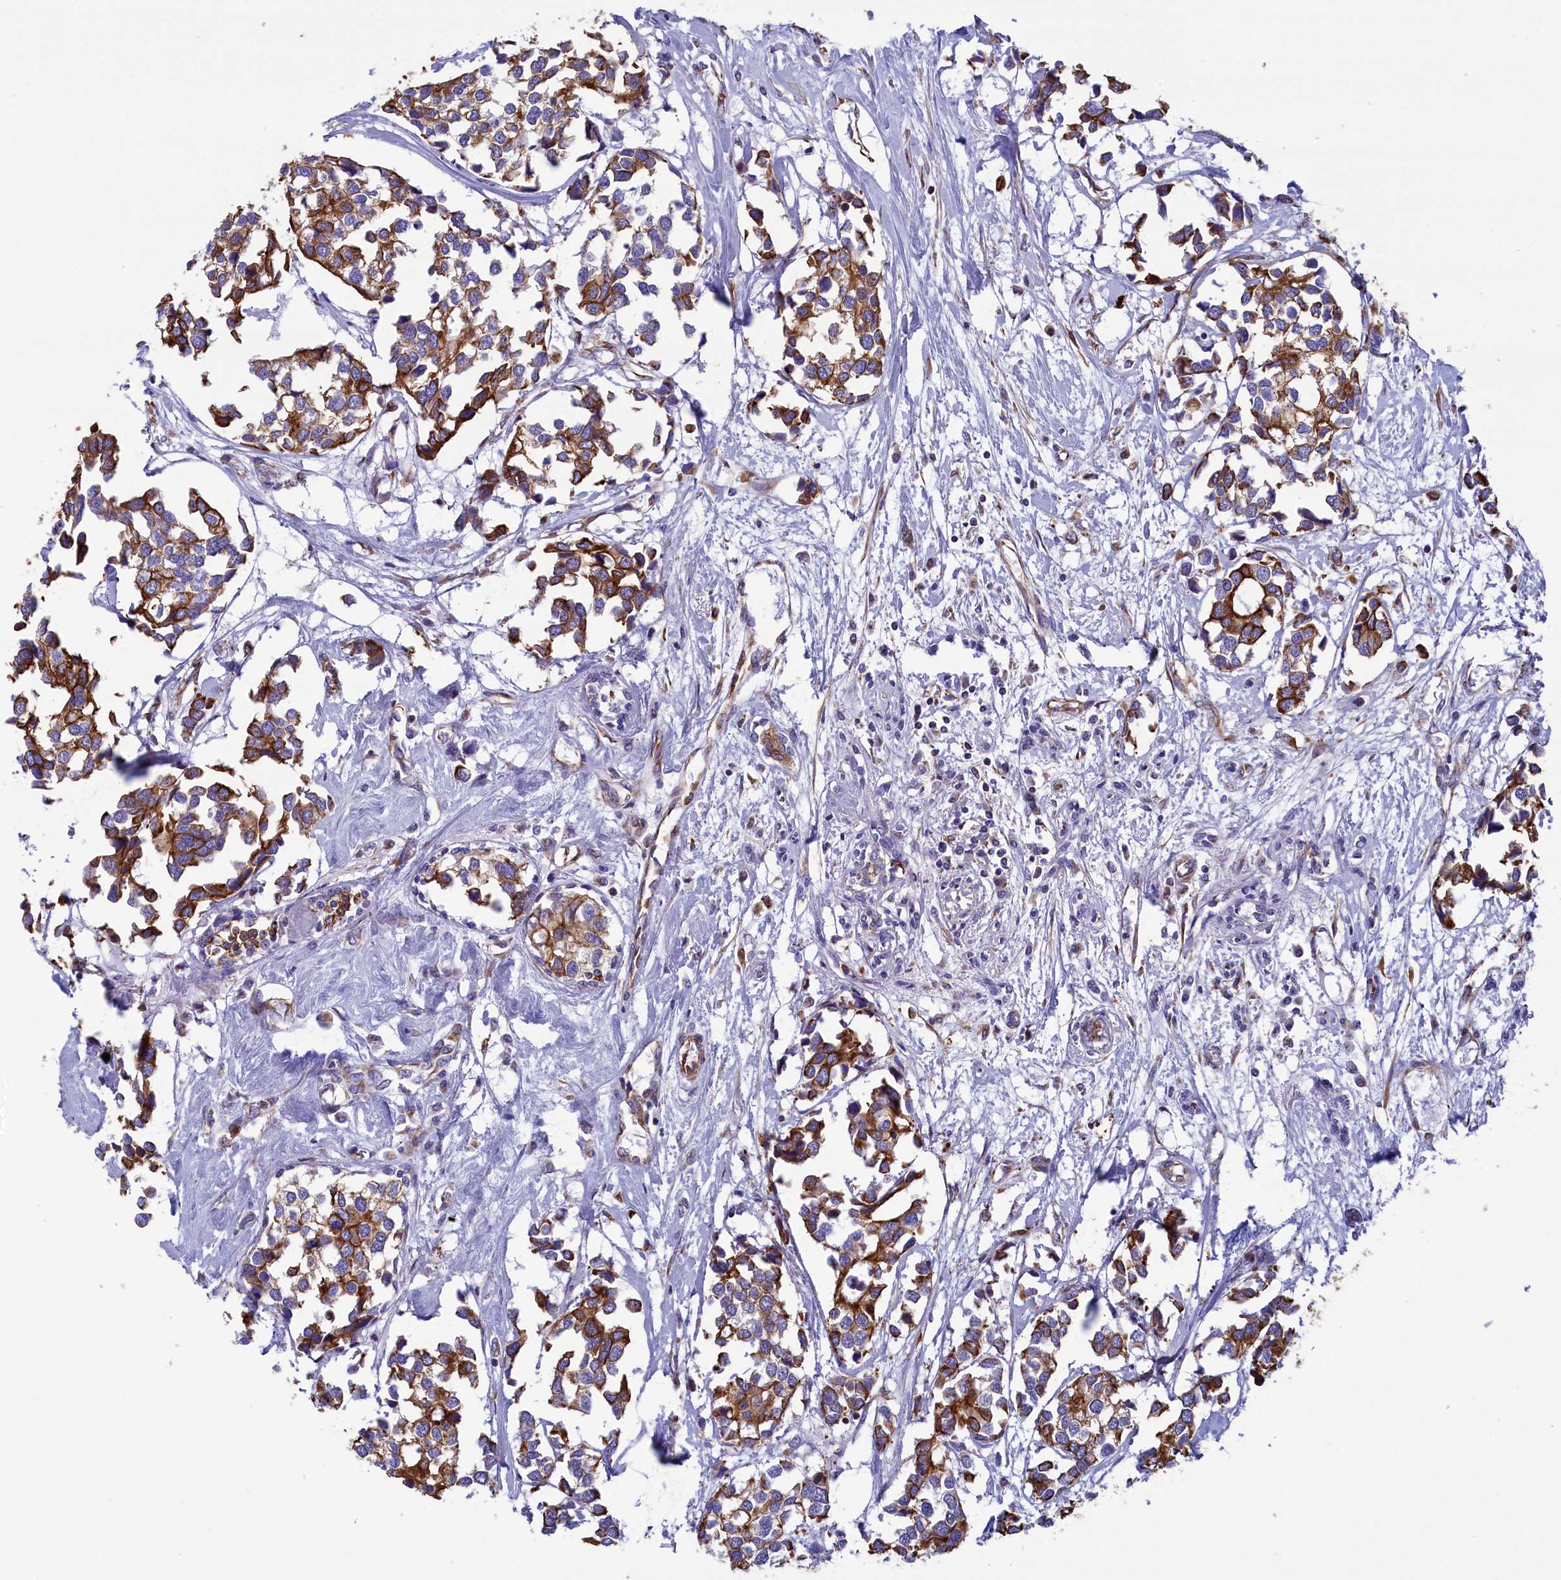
{"staining": {"intensity": "moderate", "quantity": ">75%", "location": "cytoplasmic/membranous"}, "tissue": "breast cancer", "cell_type": "Tumor cells", "image_type": "cancer", "snomed": [{"axis": "morphology", "description": "Duct carcinoma"}, {"axis": "topography", "description": "Breast"}], "caption": "A histopathology image of breast cancer (intraductal carcinoma) stained for a protein shows moderate cytoplasmic/membranous brown staining in tumor cells. (Brightfield microscopy of DAB IHC at high magnification).", "gene": "GATB", "patient": {"sex": "female", "age": 83}}